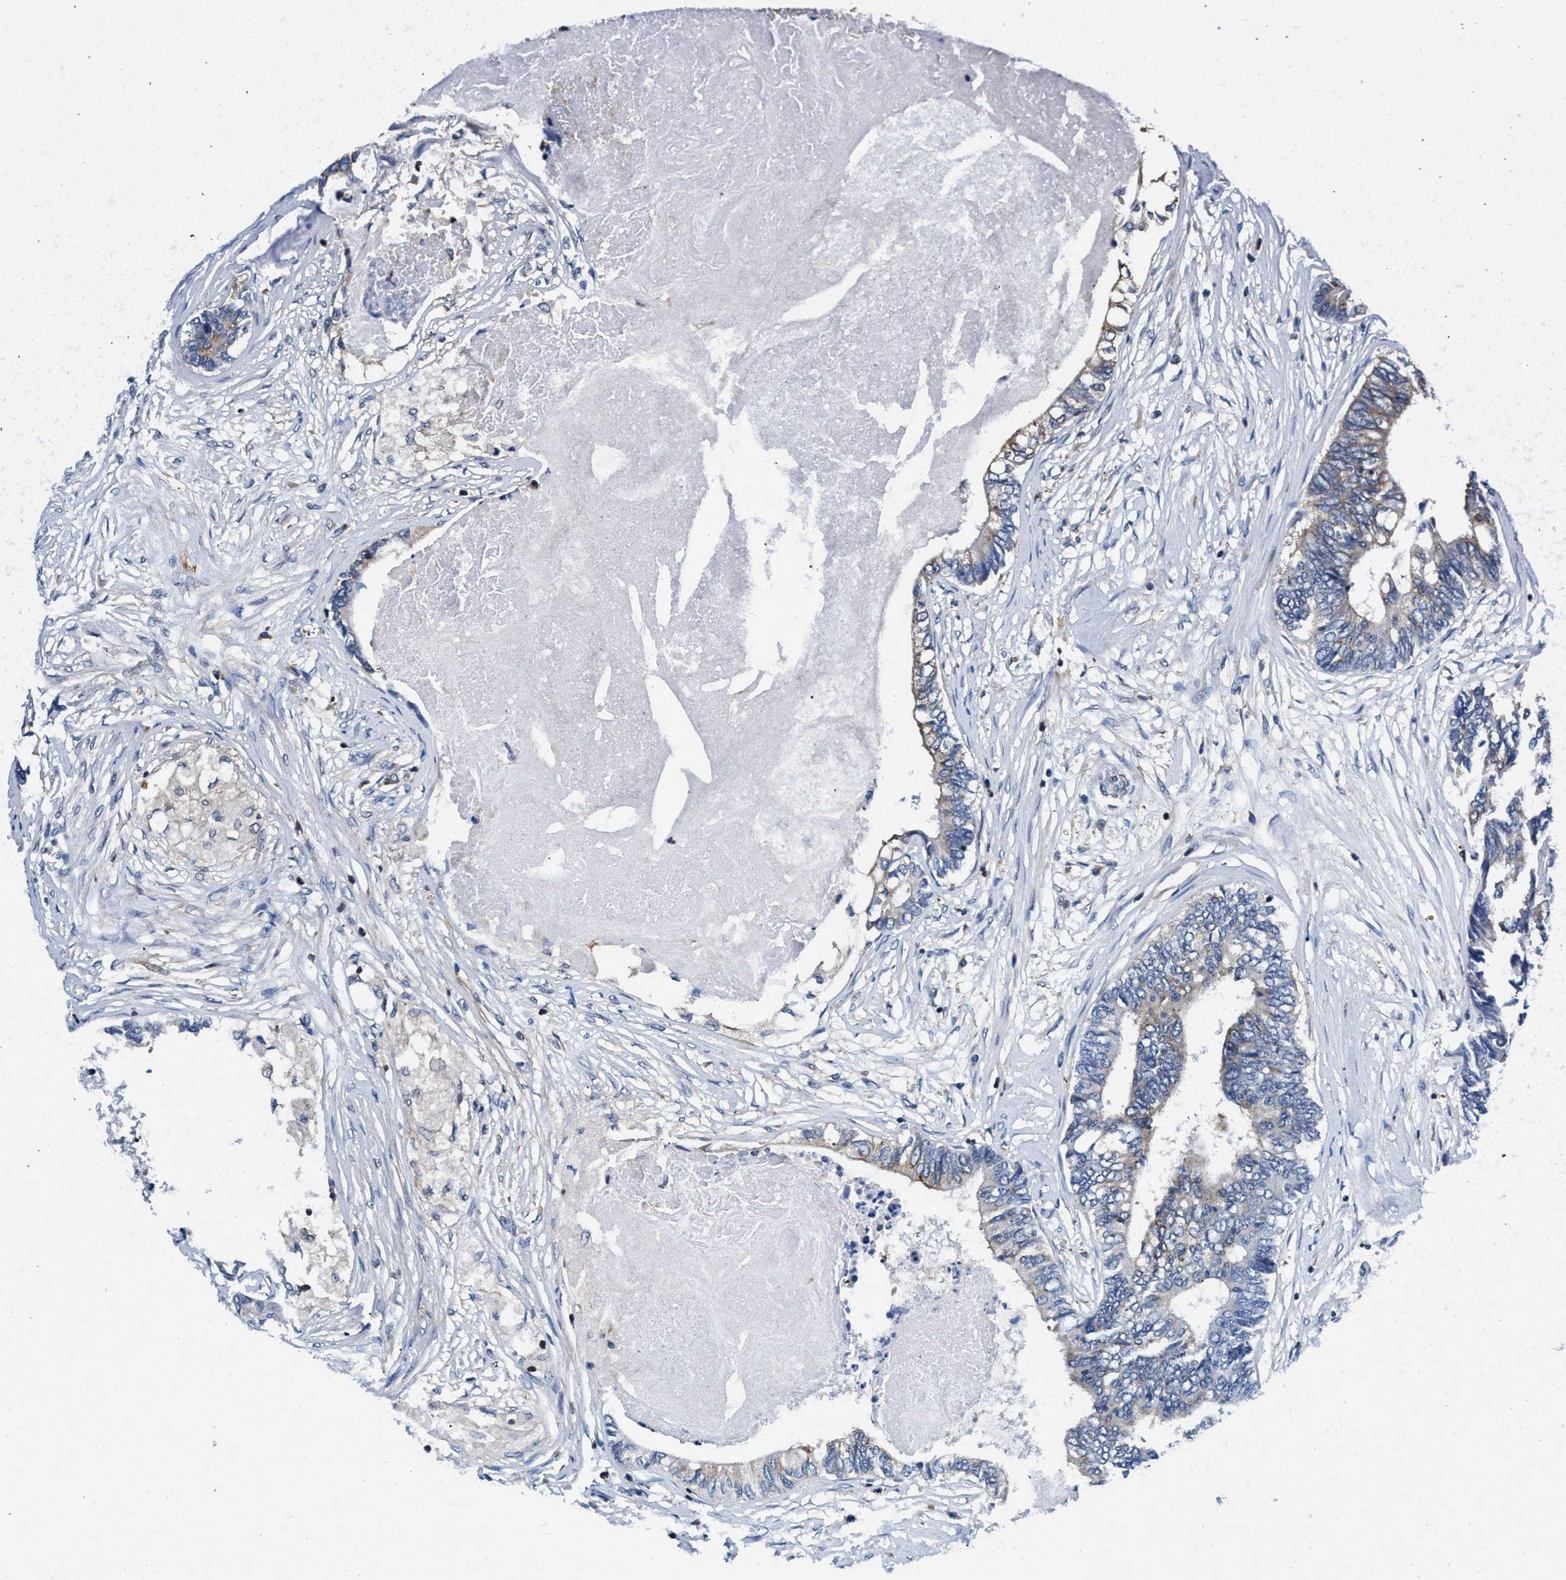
{"staining": {"intensity": "weak", "quantity": "<25%", "location": "cytoplasmic/membranous"}, "tissue": "colorectal cancer", "cell_type": "Tumor cells", "image_type": "cancer", "snomed": [{"axis": "morphology", "description": "Adenocarcinoma, NOS"}, {"axis": "topography", "description": "Rectum"}], "caption": "Micrograph shows no protein staining in tumor cells of colorectal cancer tissue.", "gene": "LASP1", "patient": {"sex": "male", "age": 63}}